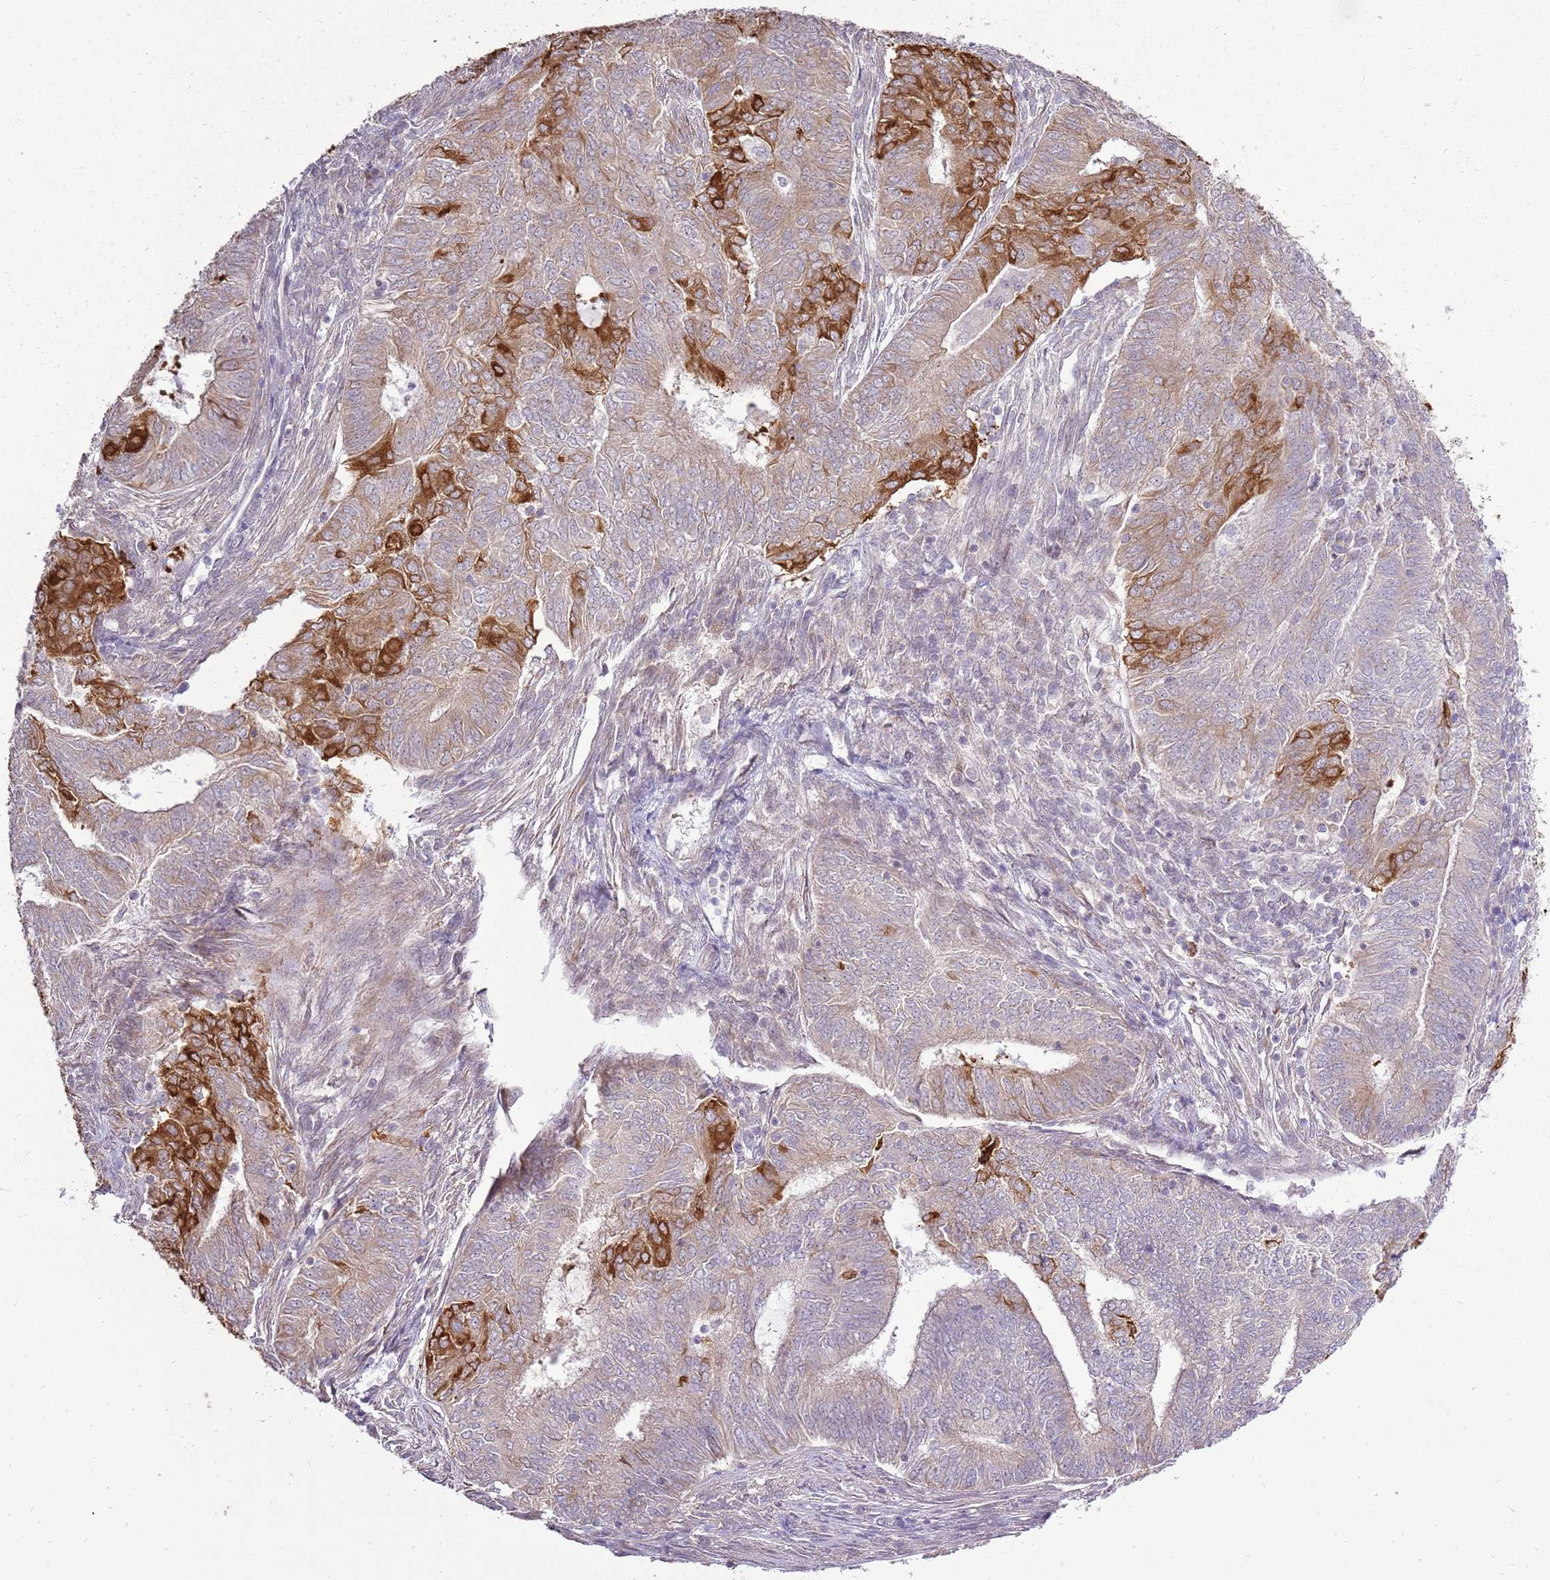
{"staining": {"intensity": "strong", "quantity": "<25%", "location": "cytoplasmic/membranous"}, "tissue": "endometrial cancer", "cell_type": "Tumor cells", "image_type": "cancer", "snomed": [{"axis": "morphology", "description": "Adenocarcinoma, NOS"}, {"axis": "topography", "description": "Endometrium"}], "caption": "There is medium levels of strong cytoplasmic/membranous staining in tumor cells of endometrial adenocarcinoma, as demonstrated by immunohistochemical staining (brown color).", "gene": "UGGT2", "patient": {"sex": "female", "age": 62}}